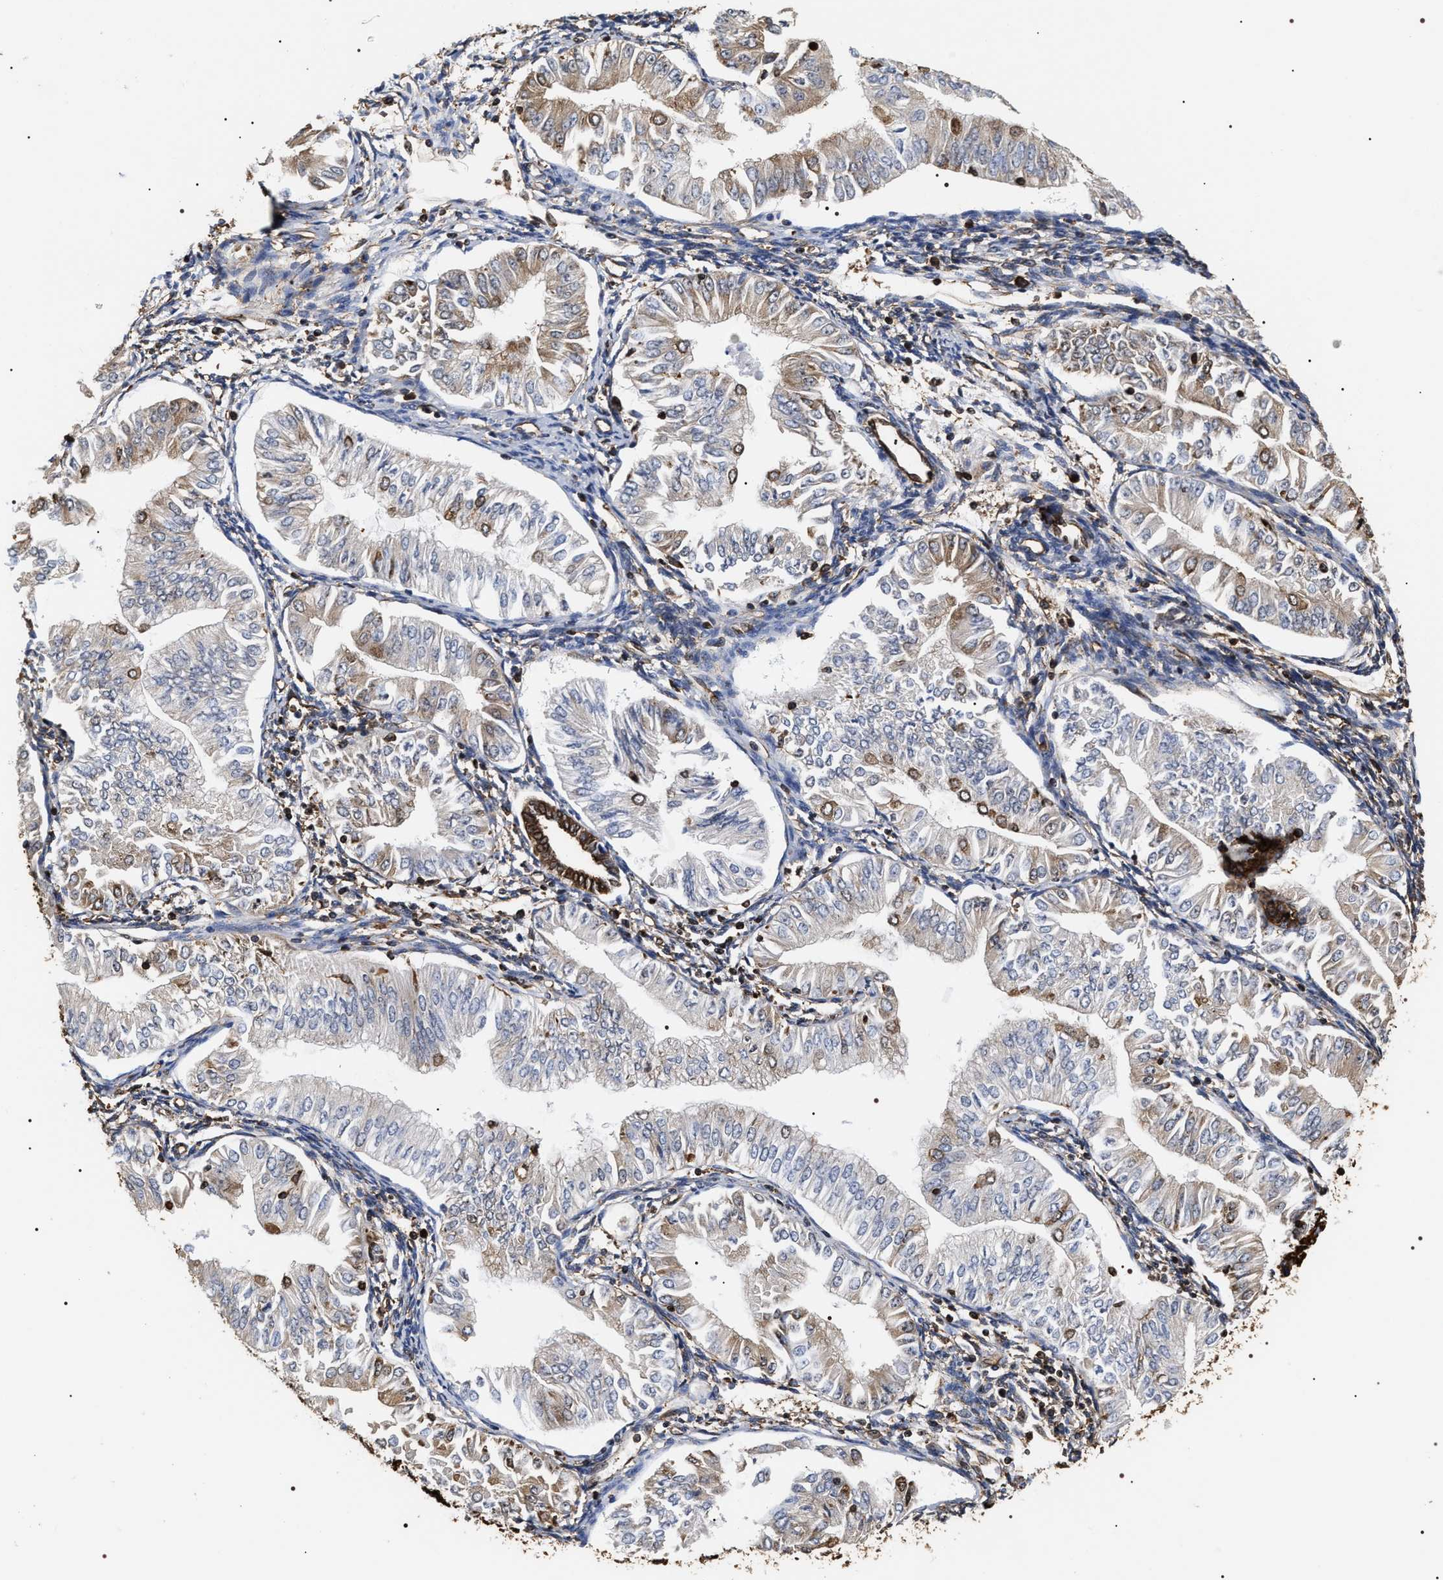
{"staining": {"intensity": "moderate", "quantity": "<25%", "location": "cytoplasmic/membranous"}, "tissue": "endometrial cancer", "cell_type": "Tumor cells", "image_type": "cancer", "snomed": [{"axis": "morphology", "description": "Normal tissue, NOS"}, {"axis": "morphology", "description": "Adenocarcinoma, NOS"}, {"axis": "topography", "description": "Endometrium"}], "caption": "High-magnification brightfield microscopy of endometrial cancer (adenocarcinoma) stained with DAB (3,3'-diaminobenzidine) (brown) and counterstained with hematoxylin (blue). tumor cells exhibit moderate cytoplasmic/membranous expression is identified in approximately<25% of cells.", "gene": "SERBP1", "patient": {"sex": "female", "age": 53}}